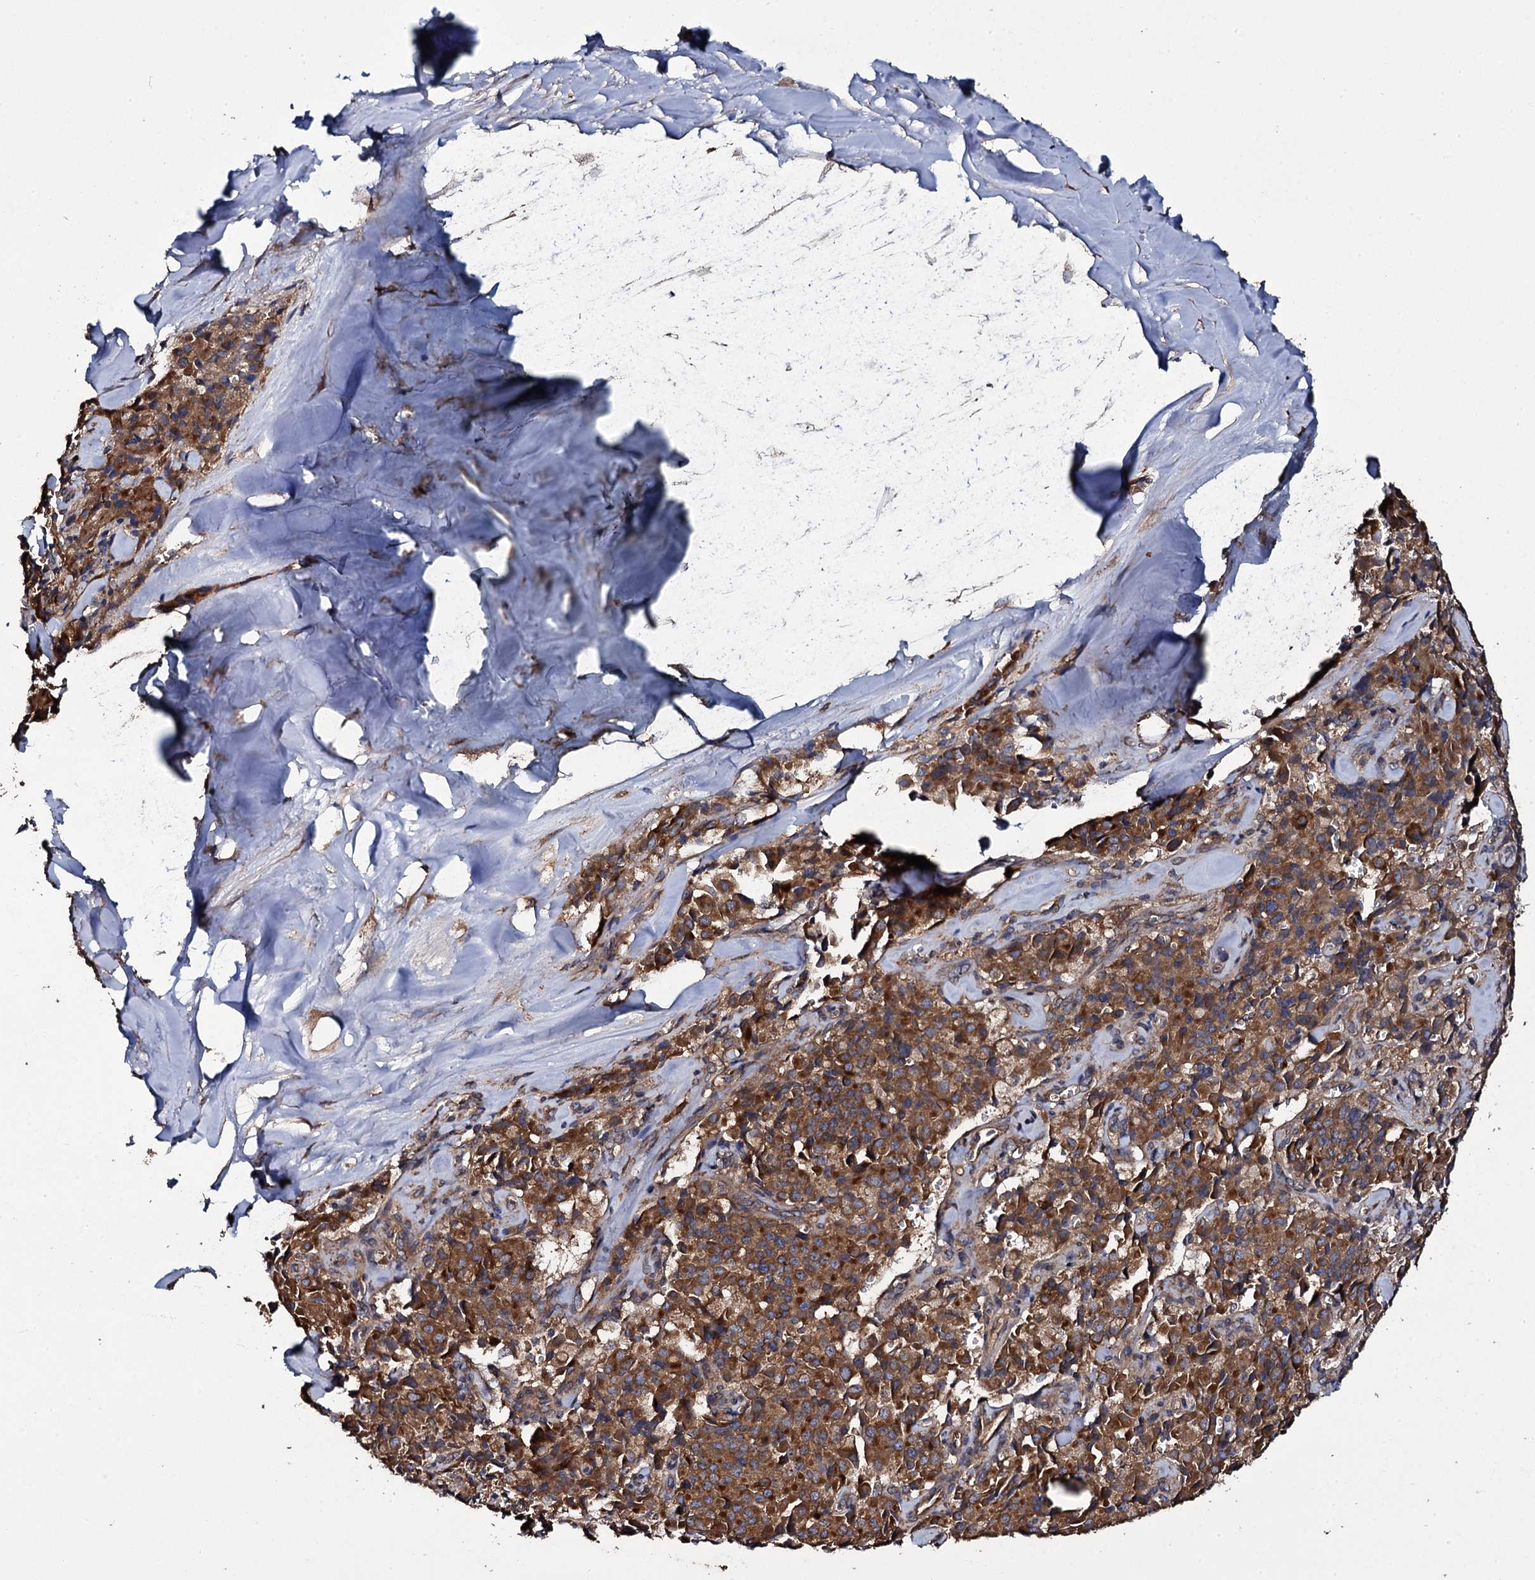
{"staining": {"intensity": "strong", "quantity": ">75%", "location": "cytoplasmic/membranous"}, "tissue": "pancreatic cancer", "cell_type": "Tumor cells", "image_type": "cancer", "snomed": [{"axis": "morphology", "description": "Adenocarcinoma, NOS"}, {"axis": "topography", "description": "Pancreas"}], "caption": "Immunohistochemical staining of human pancreatic adenocarcinoma reveals strong cytoplasmic/membranous protein staining in about >75% of tumor cells. (DAB (3,3'-diaminobenzidine) = brown stain, brightfield microscopy at high magnification).", "gene": "TTC23", "patient": {"sex": "male", "age": 65}}